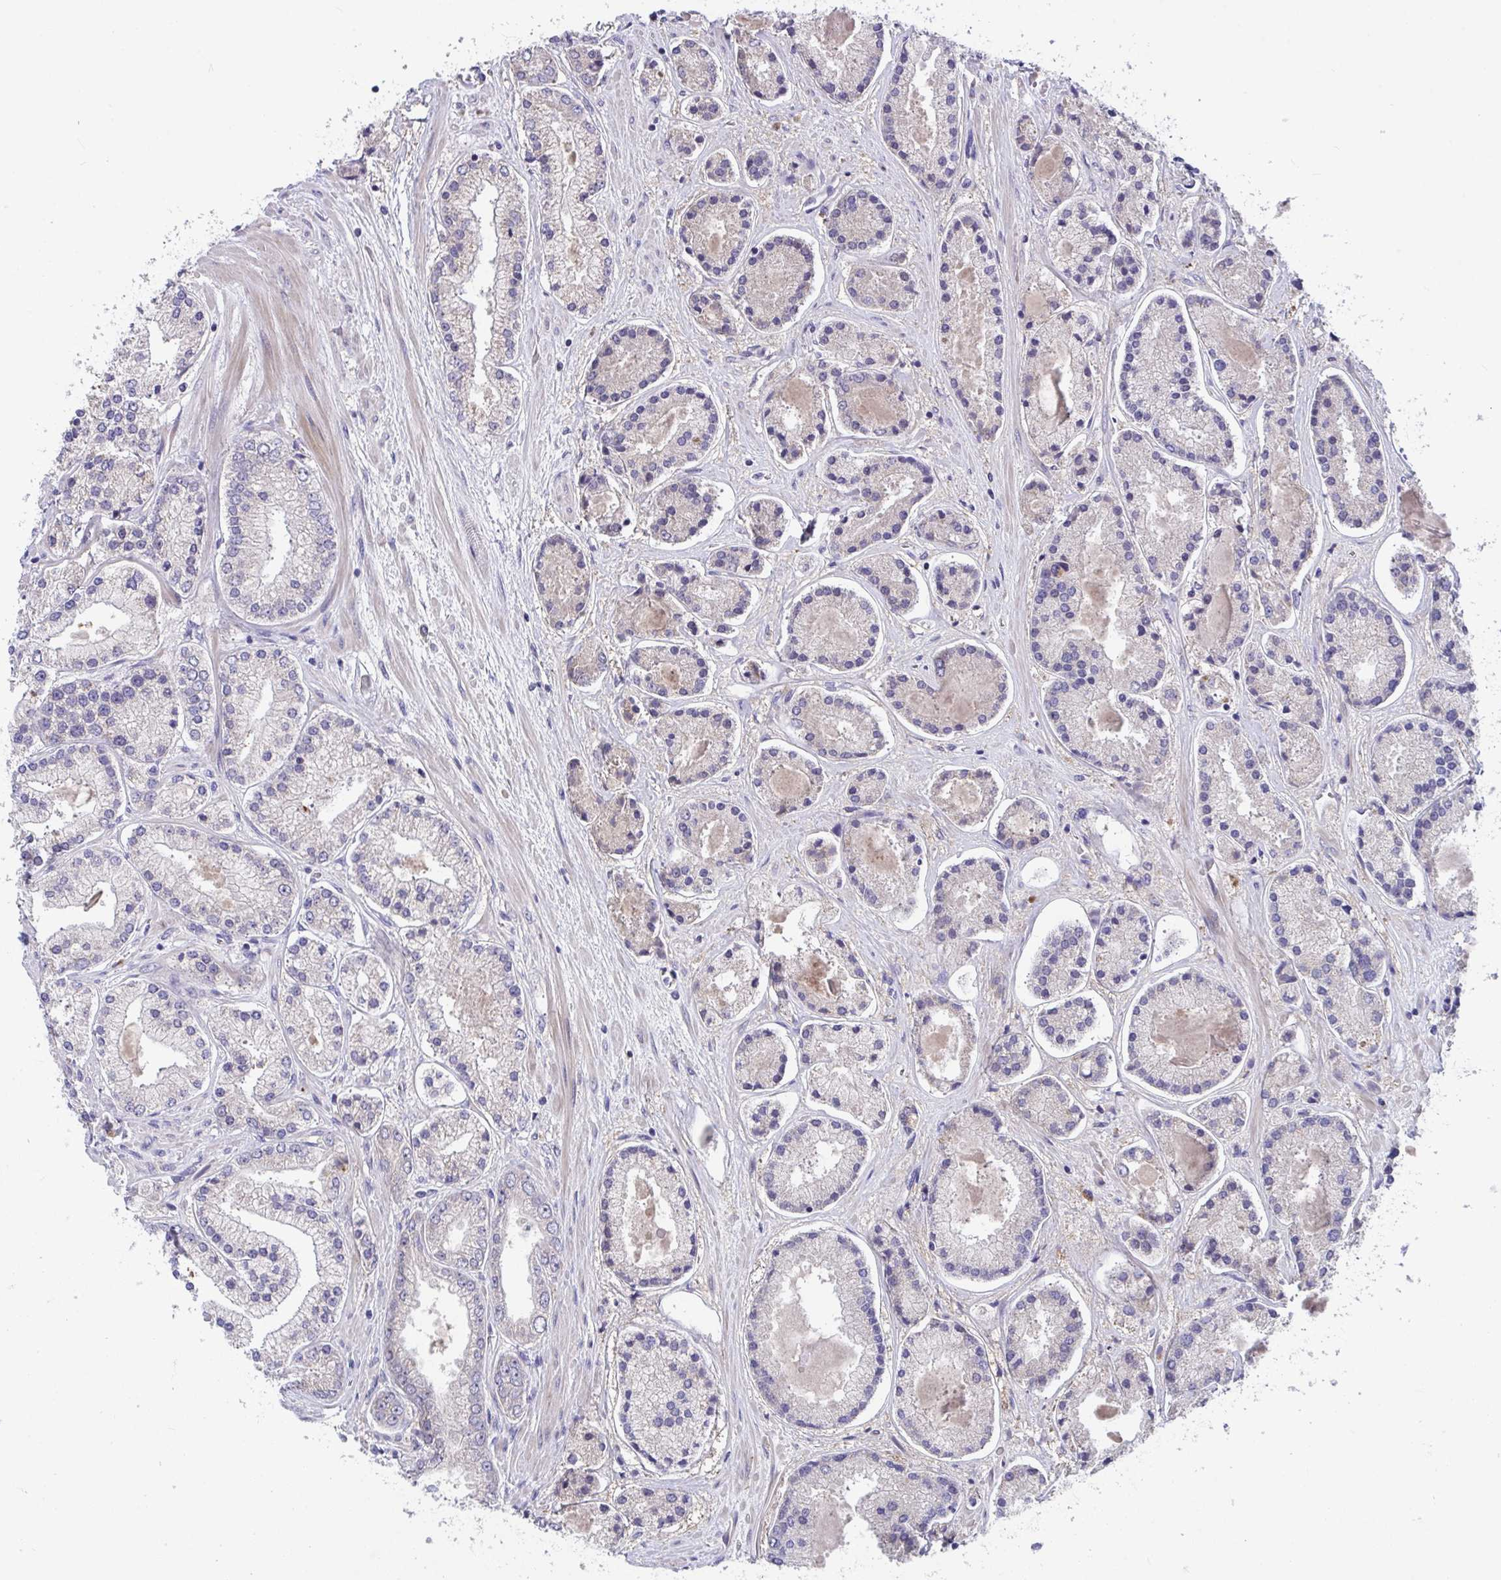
{"staining": {"intensity": "weak", "quantity": "<25%", "location": "cytoplasmic/membranous"}, "tissue": "prostate cancer", "cell_type": "Tumor cells", "image_type": "cancer", "snomed": [{"axis": "morphology", "description": "Adenocarcinoma, High grade"}, {"axis": "topography", "description": "Prostate"}], "caption": "Immunohistochemistry (IHC) micrograph of neoplastic tissue: prostate cancer stained with DAB shows no significant protein expression in tumor cells.", "gene": "SUSD4", "patient": {"sex": "male", "age": 67}}